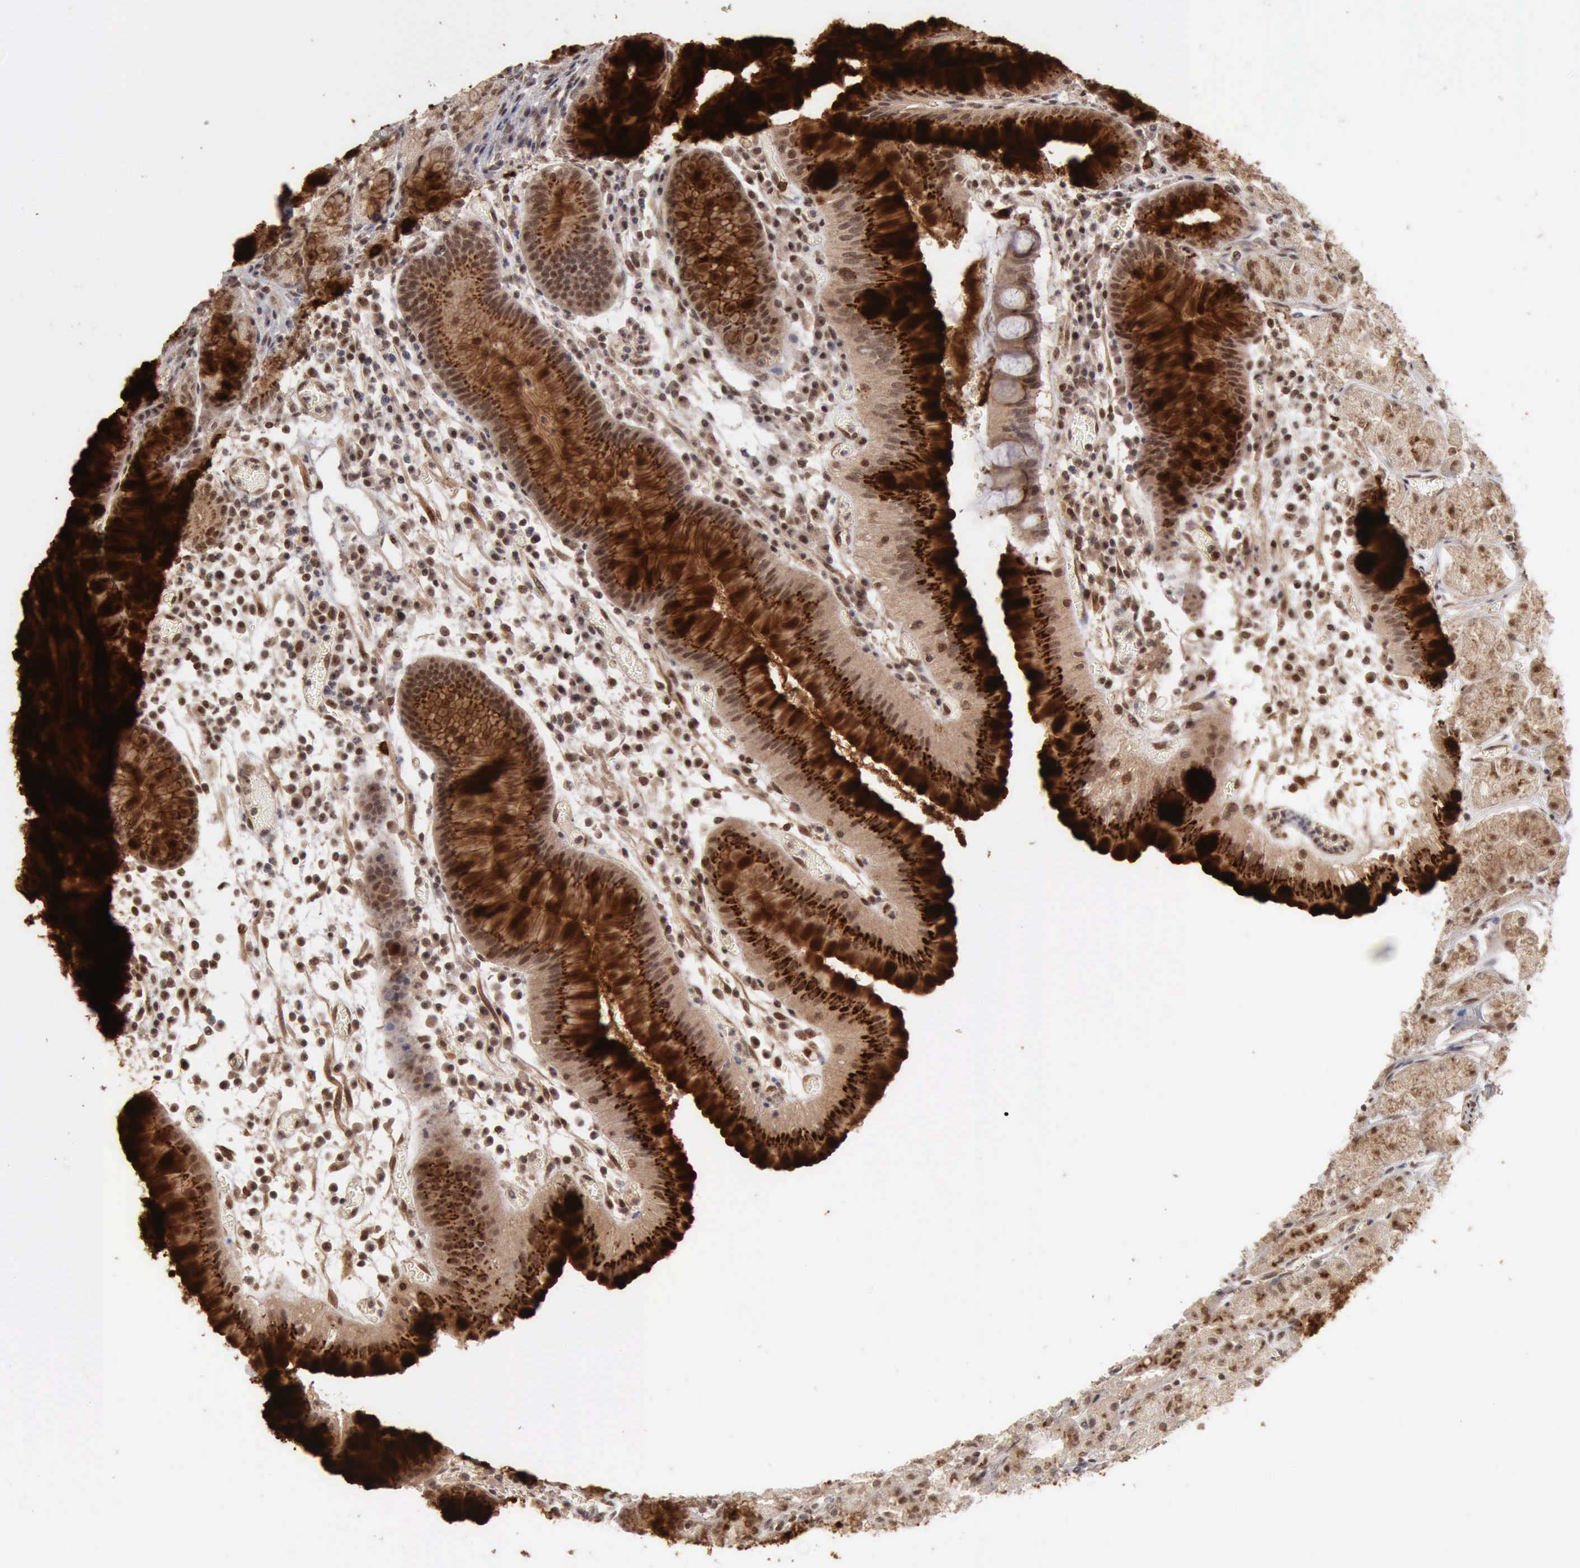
{"staining": {"intensity": "moderate", "quantity": ">75%", "location": "cytoplasmic/membranous,nuclear"}, "tissue": "stomach", "cell_type": "Glandular cells", "image_type": "normal", "snomed": [{"axis": "morphology", "description": "Normal tissue, NOS"}, {"axis": "topography", "description": "Stomach, lower"}], "caption": "Glandular cells display medium levels of moderate cytoplasmic/membranous,nuclear expression in approximately >75% of cells in benign human stomach.", "gene": "CDKN2A", "patient": {"sex": "female", "age": 73}}